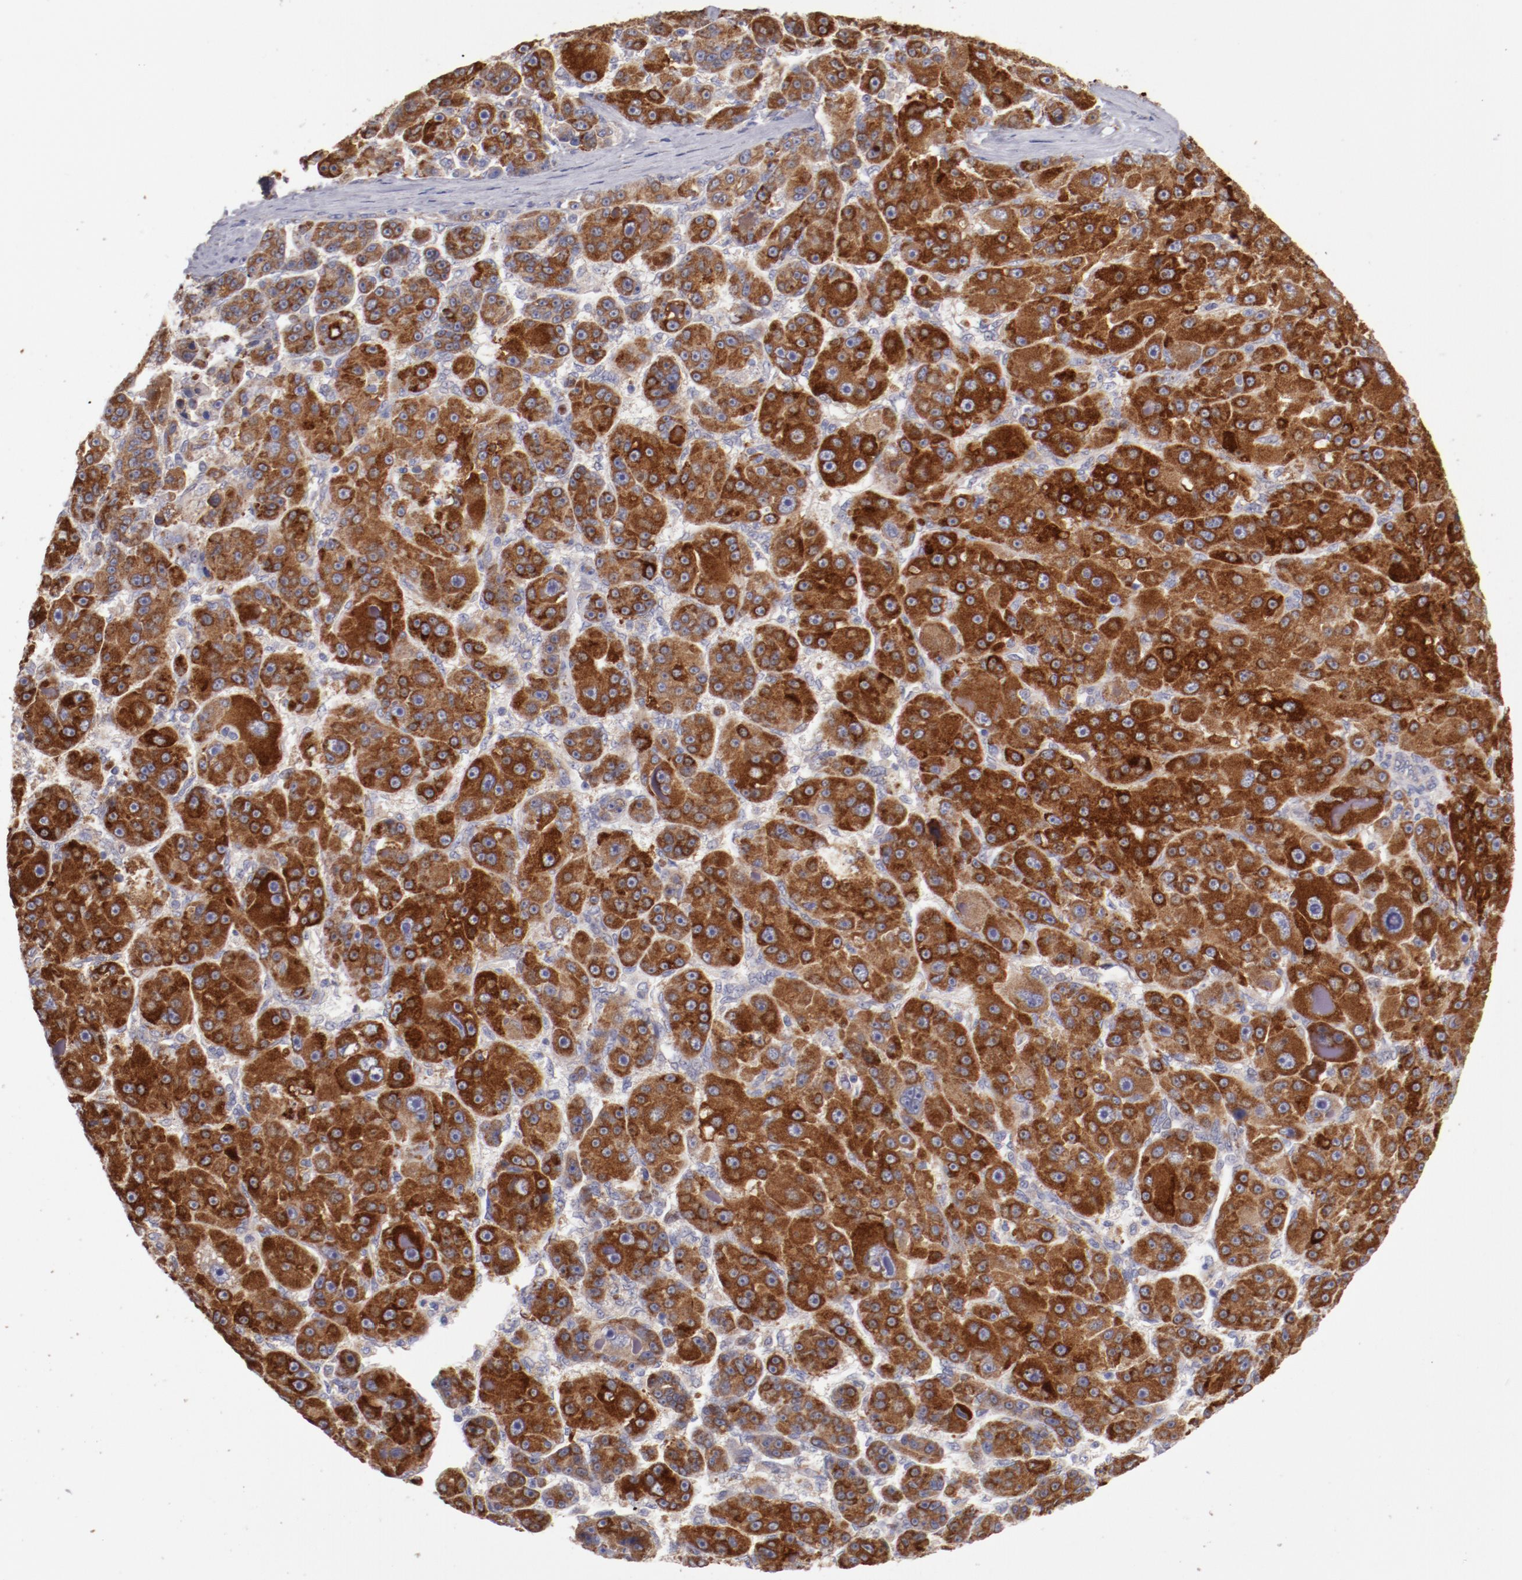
{"staining": {"intensity": "weak", "quantity": "25%-75%", "location": "cytoplasmic/membranous"}, "tissue": "liver cancer", "cell_type": "Tumor cells", "image_type": "cancer", "snomed": [{"axis": "morphology", "description": "Carcinoma, Hepatocellular, NOS"}, {"axis": "topography", "description": "Liver"}], "caption": "Human liver cancer (hepatocellular carcinoma) stained with a protein marker displays weak staining in tumor cells.", "gene": "ENTPD5", "patient": {"sex": "male", "age": 76}}